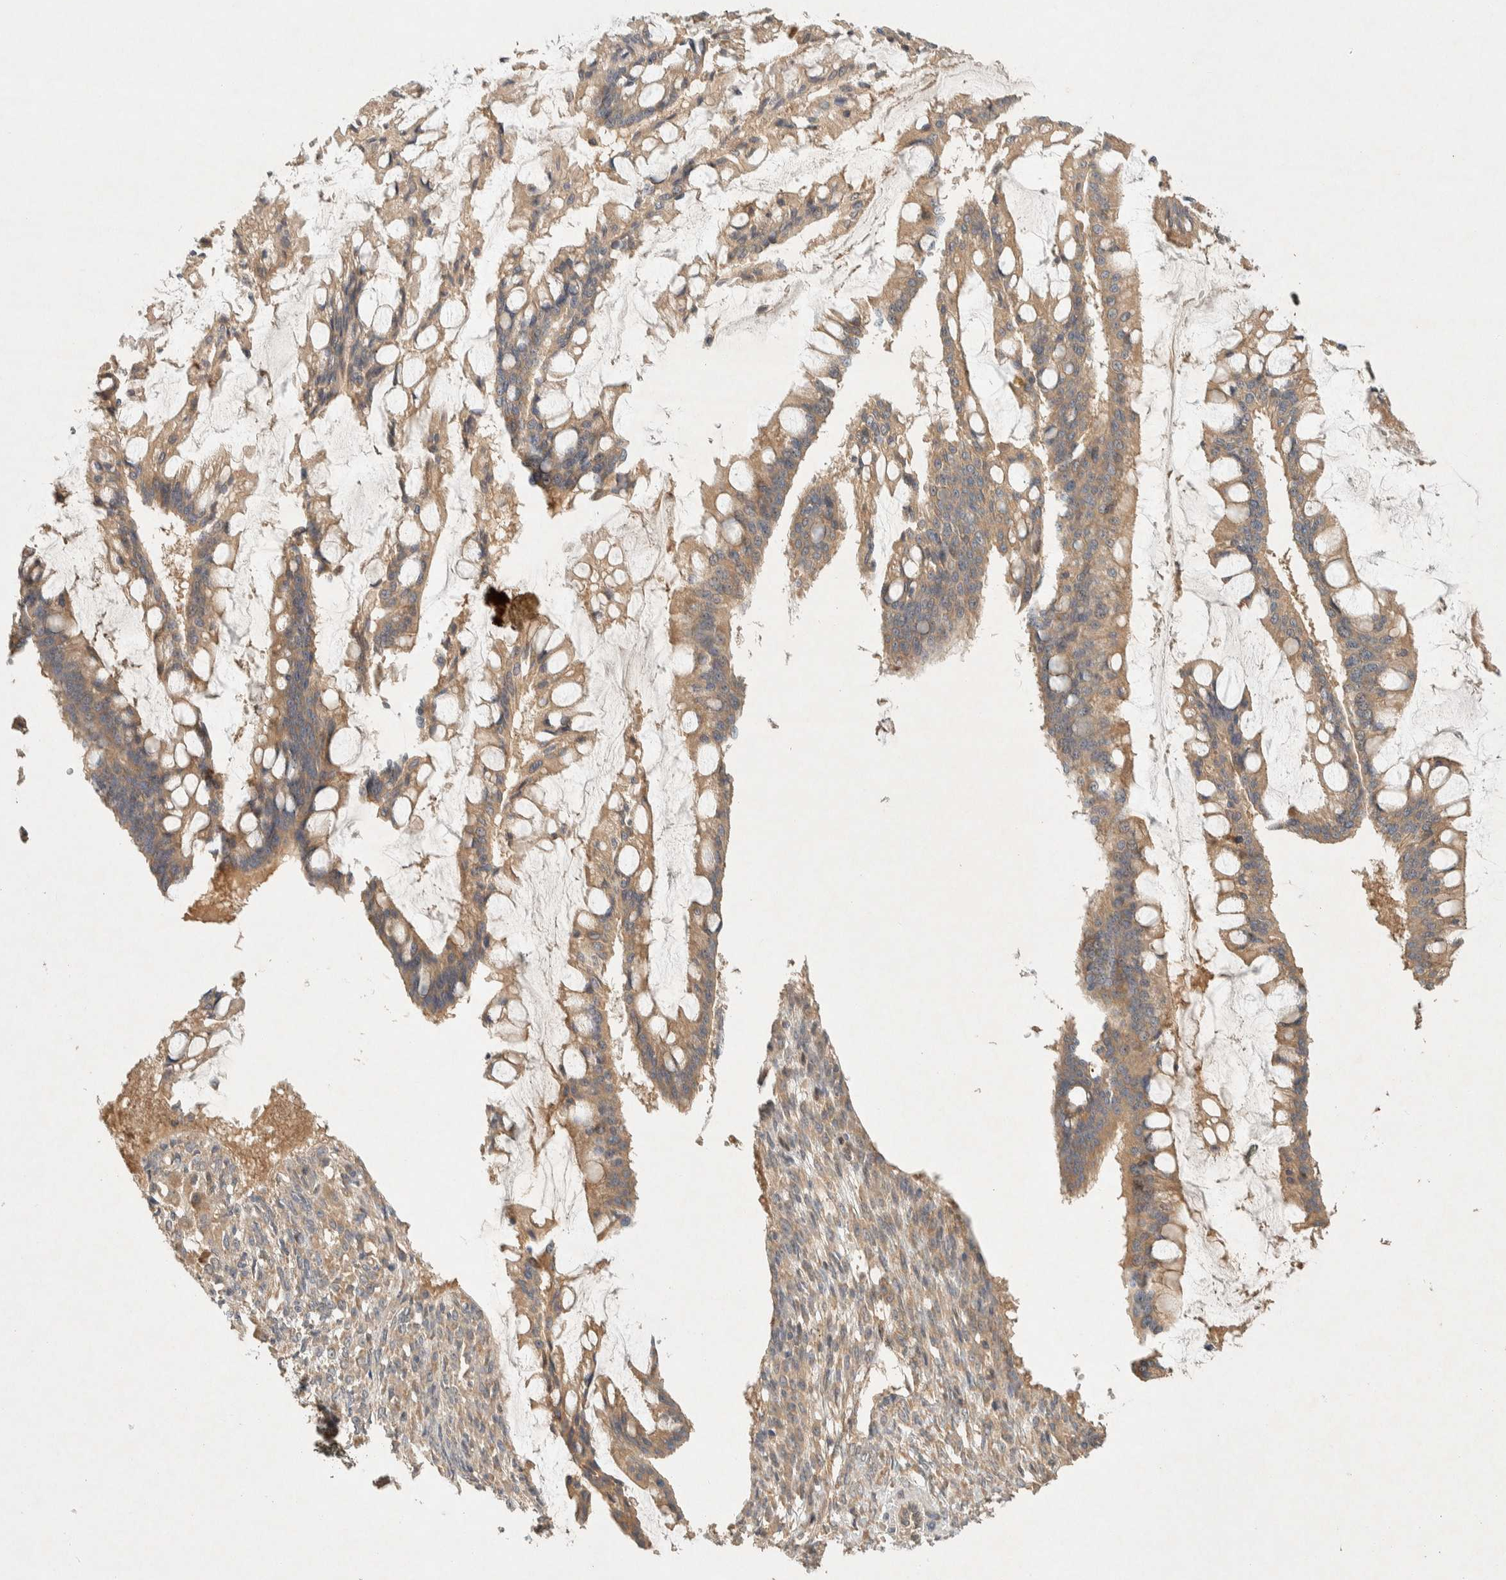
{"staining": {"intensity": "moderate", "quantity": ">75%", "location": "cytoplasmic/membranous"}, "tissue": "ovarian cancer", "cell_type": "Tumor cells", "image_type": "cancer", "snomed": [{"axis": "morphology", "description": "Cystadenocarcinoma, mucinous, NOS"}, {"axis": "topography", "description": "Ovary"}], "caption": "This histopathology image reveals ovarian cancer stained with immunohistochemistry (IHC) to label a protein in brown. The cytoplasmic/membranous of tumor cells show moderate positivity for the protein. Nuclei are counter-stained blue.", "gene": "PXK", "patient": {"sex": "female", "age": 73}}